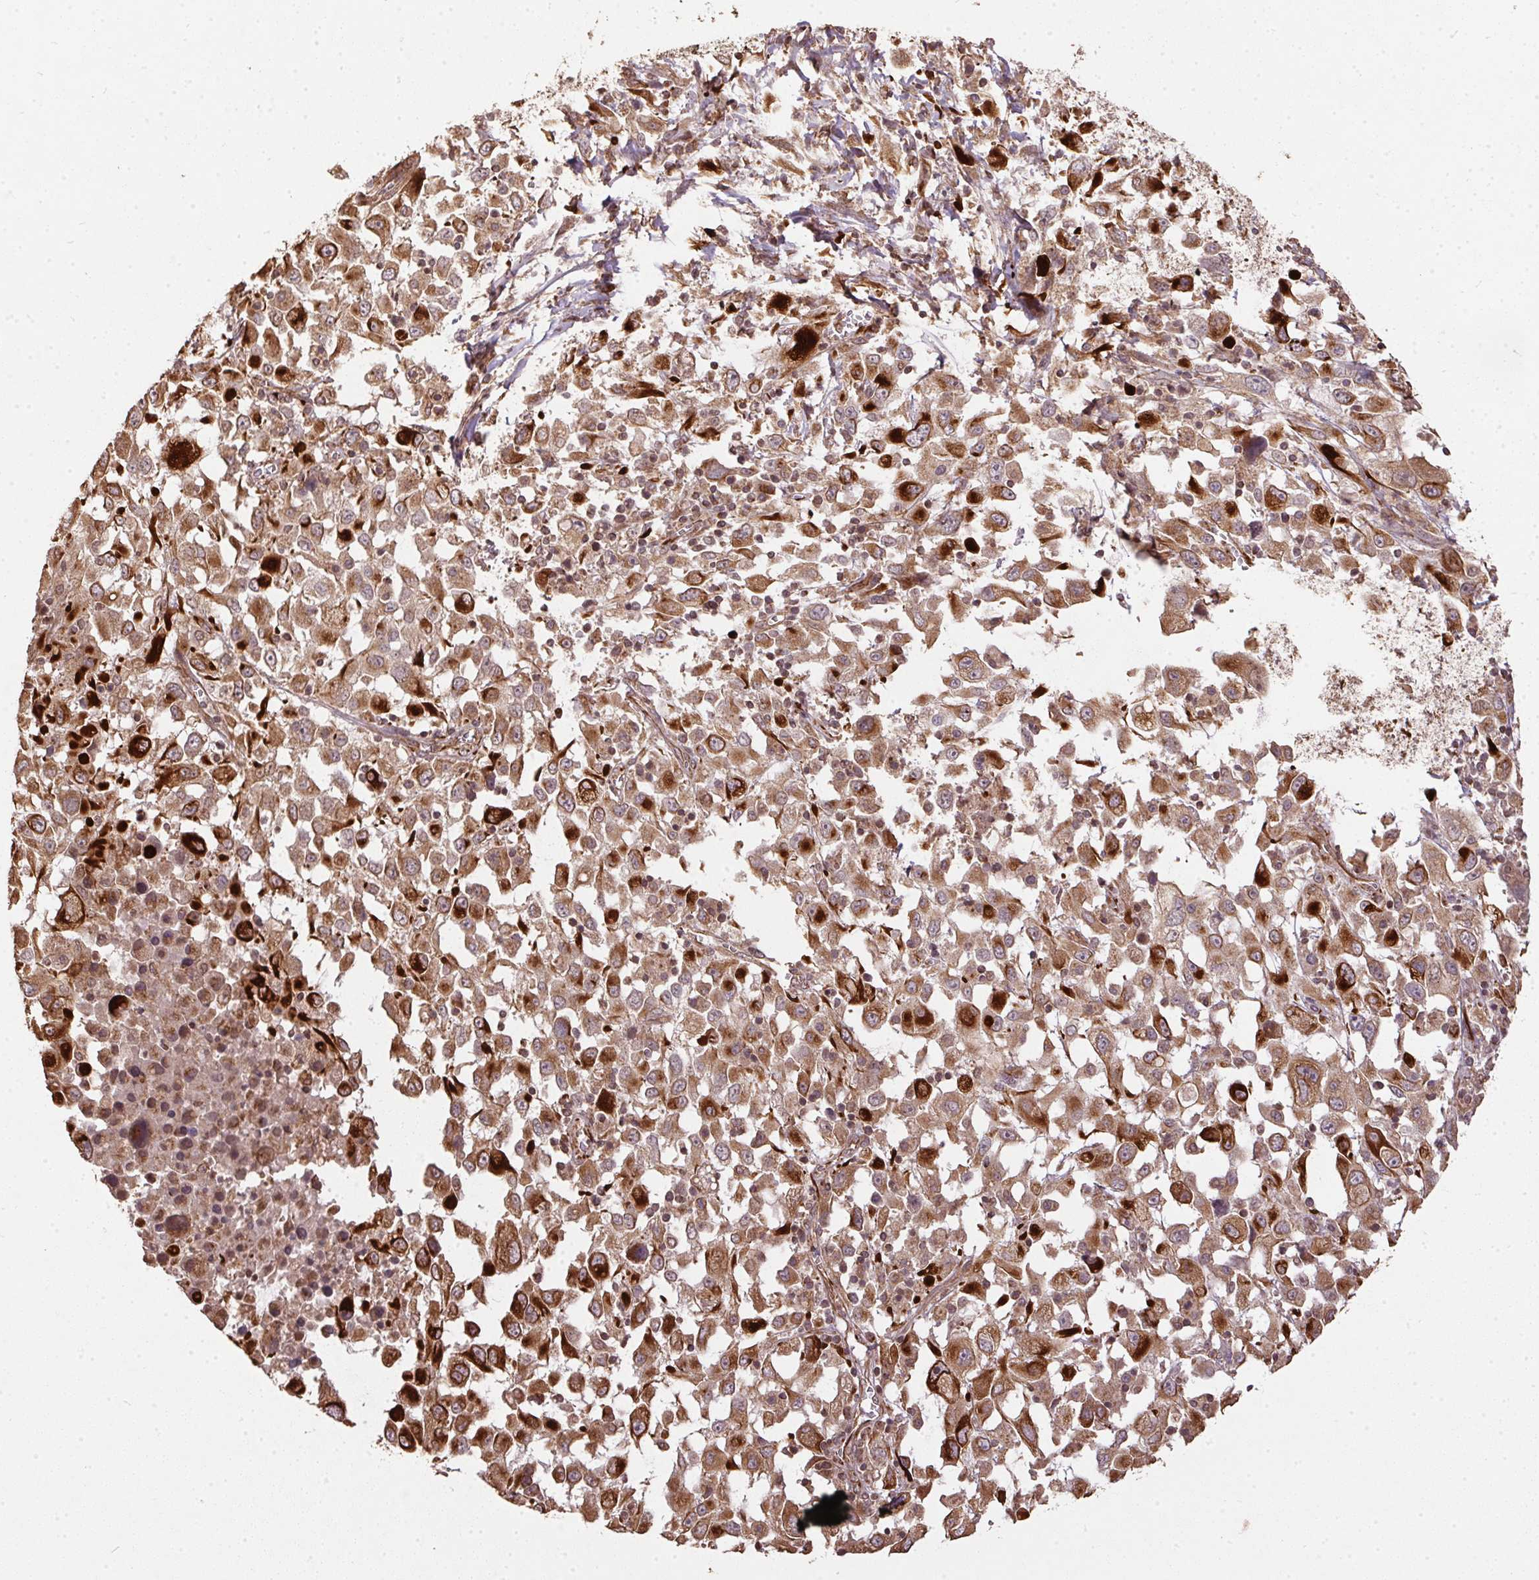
{"staining": {"intensity": "strong", "quantity": "25%-75%", "location": "cytoplasmic/membranous"}, "tissue": "melanoma", "cell_type": "Tumor cells", "image_type": "cancer", "snomed": [{"axis": "morphology", "description": "Malignant melanoma, Metastatic site"}, {"axis": "topography", "description": "Soft tissue"}], "caption": "High-magnification brightfield microscopy of melanoma stained with DAB (3,3'-diaminobenzidine) (brown) and counterstained with hematoxylin (blue). tumor cells exhibit strong cytoplasmic/membranous expression is present in approximately25%-75% of cells. The staining was performed using DAB (3,3'-diaminobenzidine) to visualize the protein expression in brown, while the nuclei were stained in blue with hematoxylin (Magnification: 20x).", "gene": "SPRED2", "patient": {"sex": "male", "age": 50}}